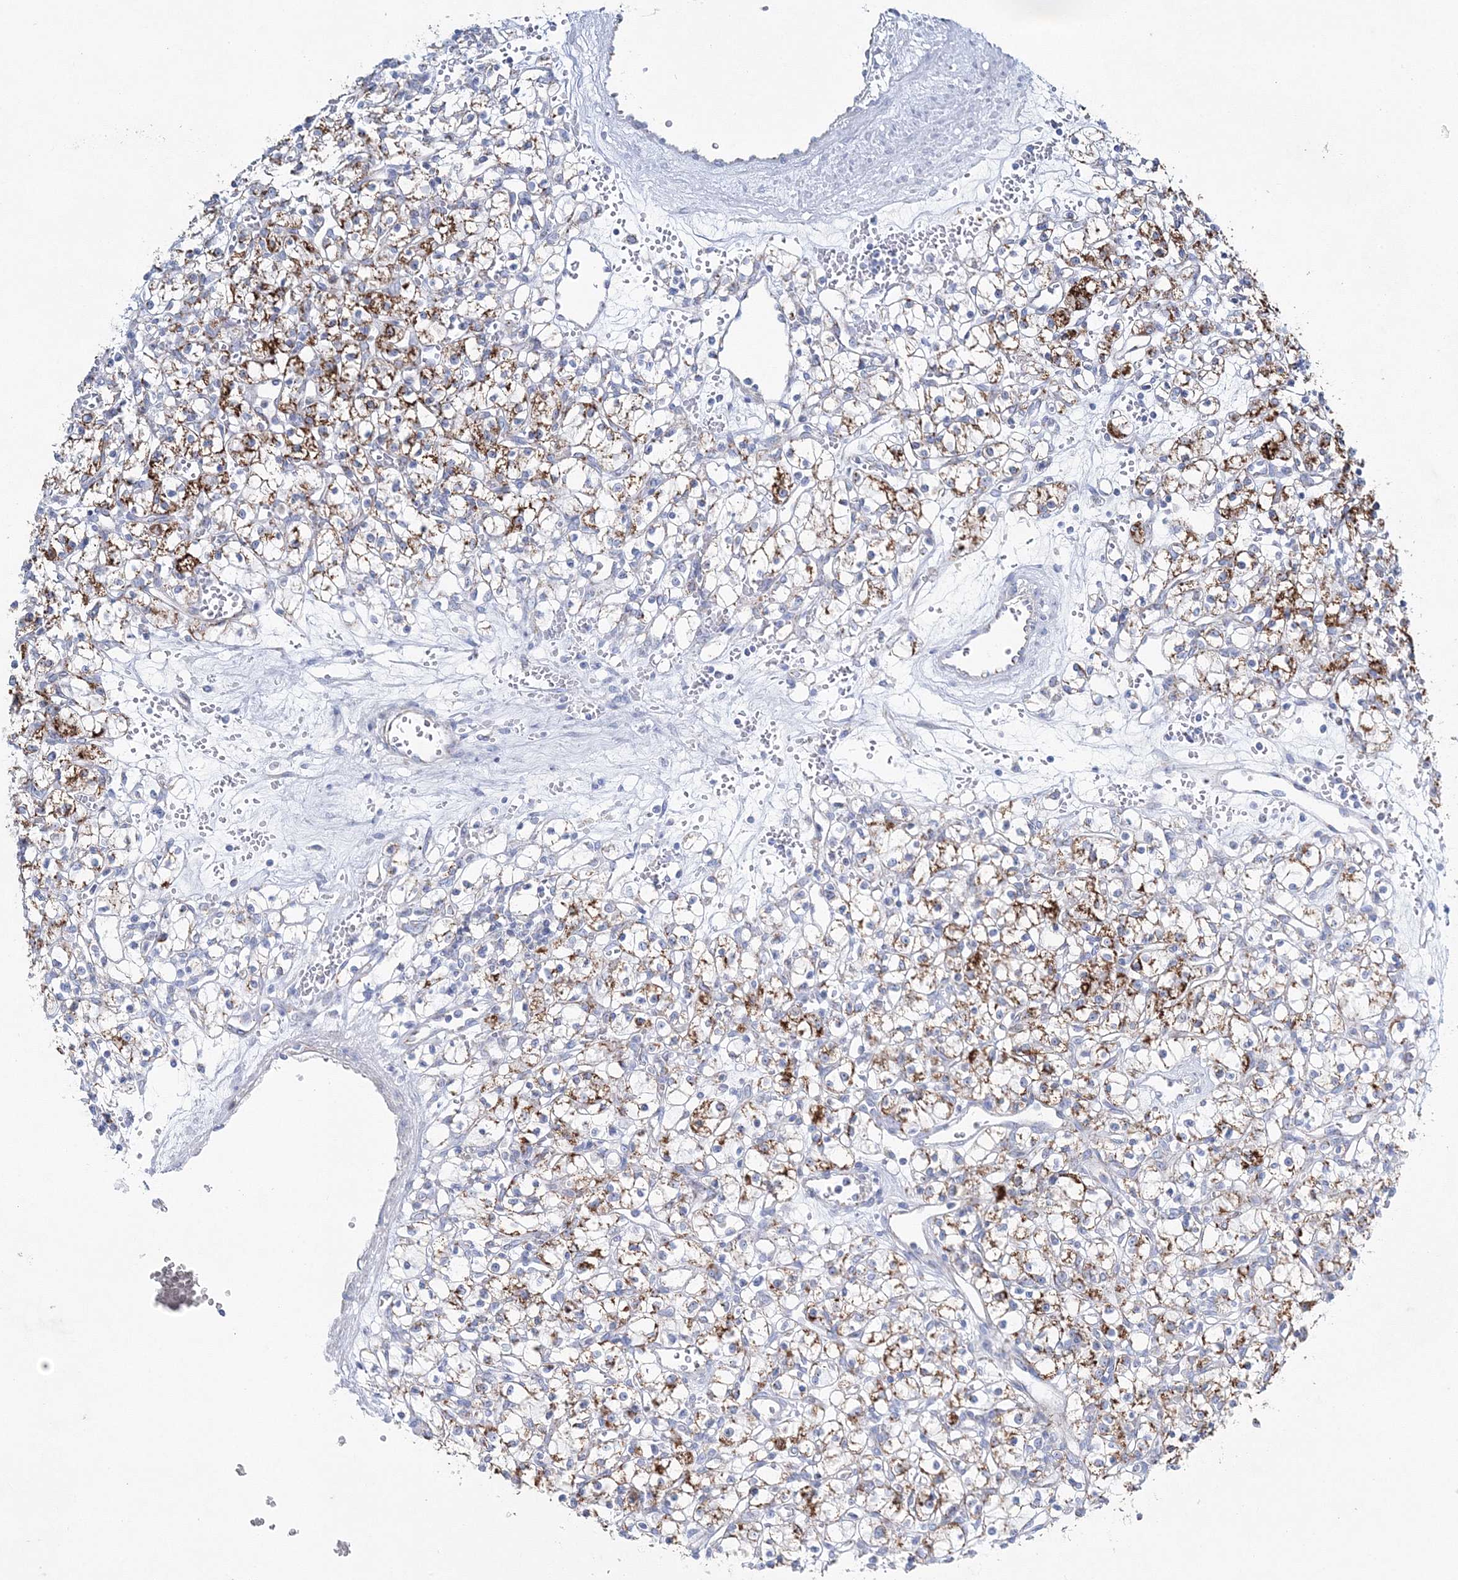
{"staining": {"intensity": "strong", "quantity": "25%-75%", "location": "cytoplasmic/membranous"}, "tissue": "renal cancer", "cell_type": "Tumor cells", "image_type": "cancer", "snomed": [{"axis": "morphology", "description": "Adenocarcinoma, NOS"}, {"axis": "topography", "description": "Kidney"}], "caption": "Brown immunohistochemical staining in adenocarcinoma (renal) displays strong cytoplasmic/membranous positivity in approximately 25%-75% of tumor cells.", "gene": "HIBCH", "patient": {"sex": "female", "age": 59}}